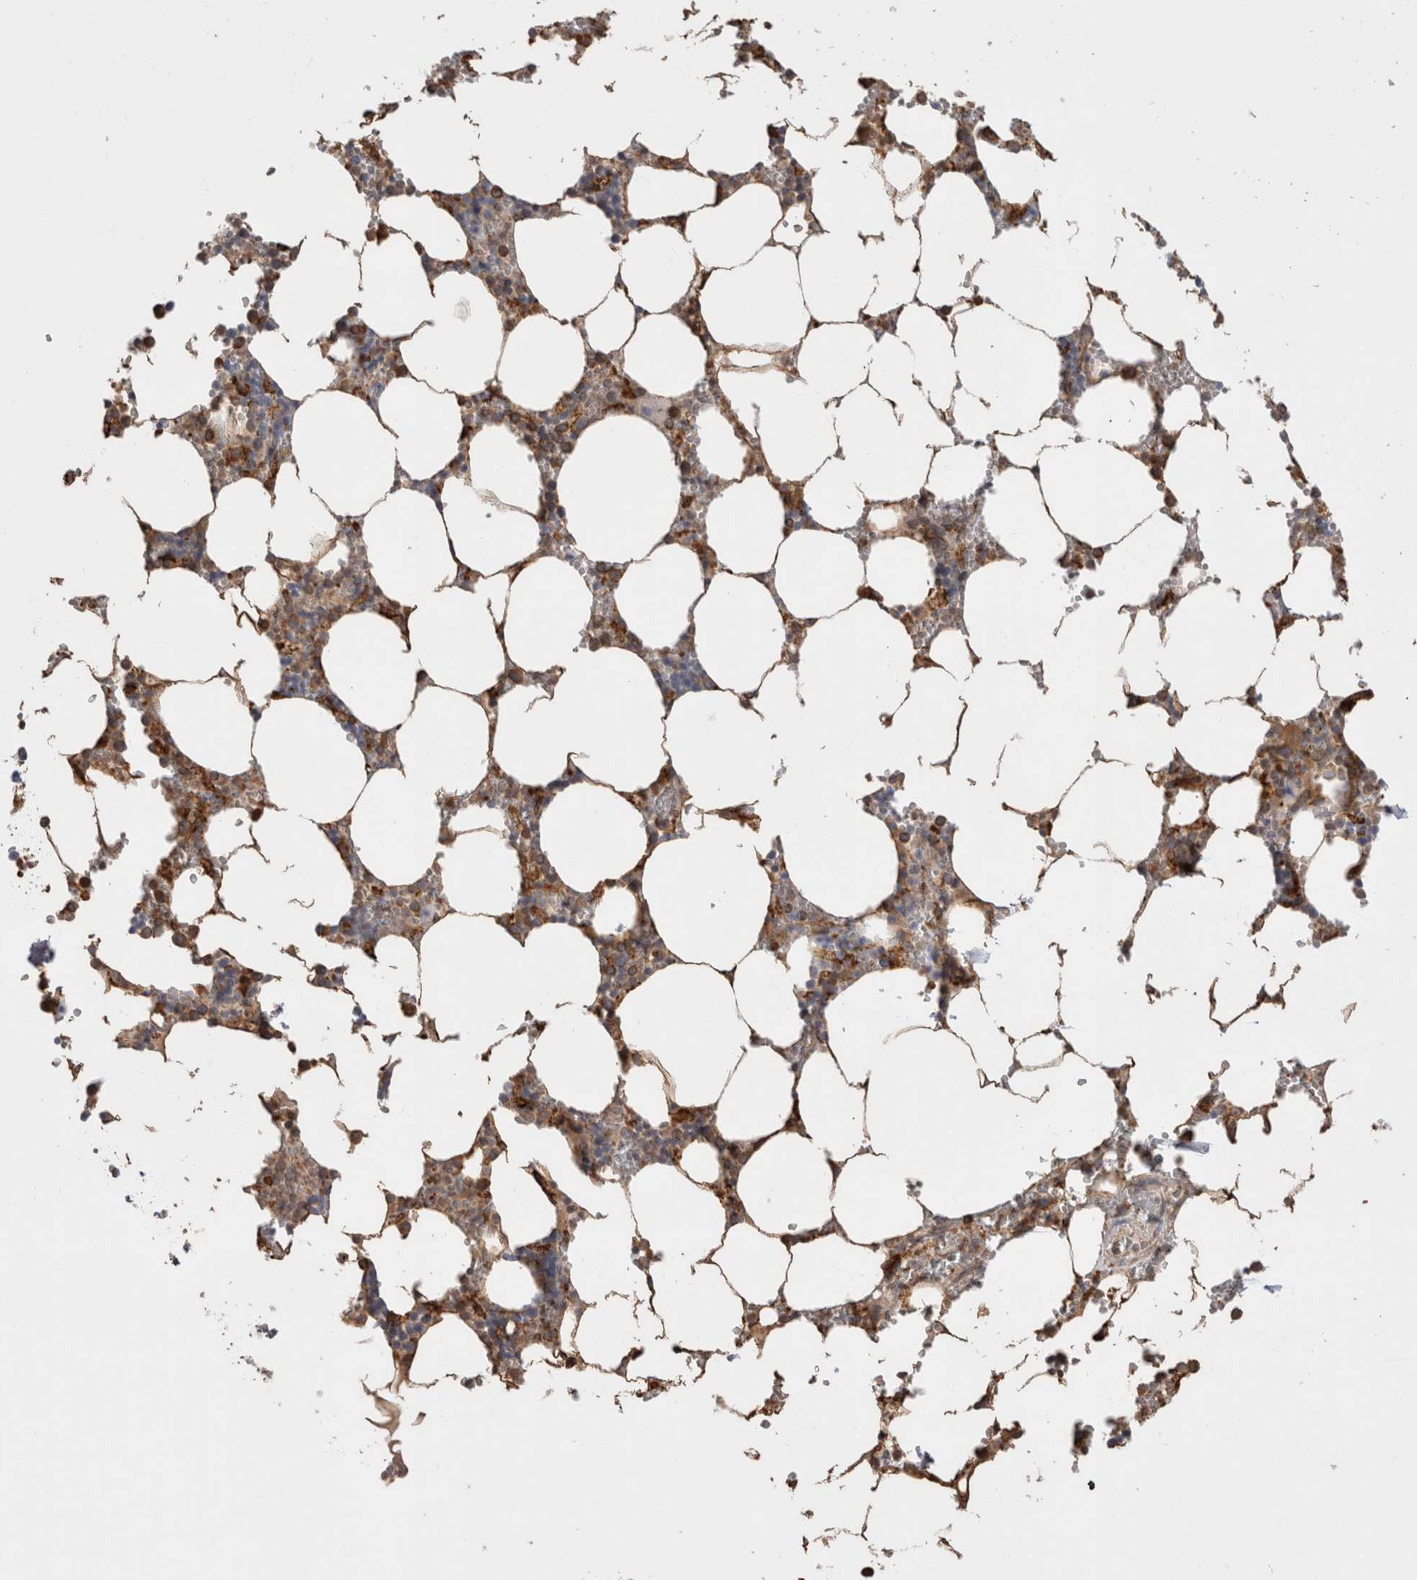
{"staining": {"intensity": "moderate", "quantity": "25%-75%", "location": "cytoplasmic/membranous"}, "tissue": "bone marrow", "cell_type": "Hematopoietic cells", "image_type": "normal", "snomed": [{"axis": "morphology", "description": "Normal tissue, NOS"}, {"axis": "topography", "description": "Bone marrow"}], "caption": "Moderate cytoplasmic/membranous positivity for a protein is appreciated in about 25%-75% of hematopoietic cells of benign bone marrow using immunohistochemistry (IHC).", "gene": "LRPAP1", "patient": {"sex": "male", "age": 70}}